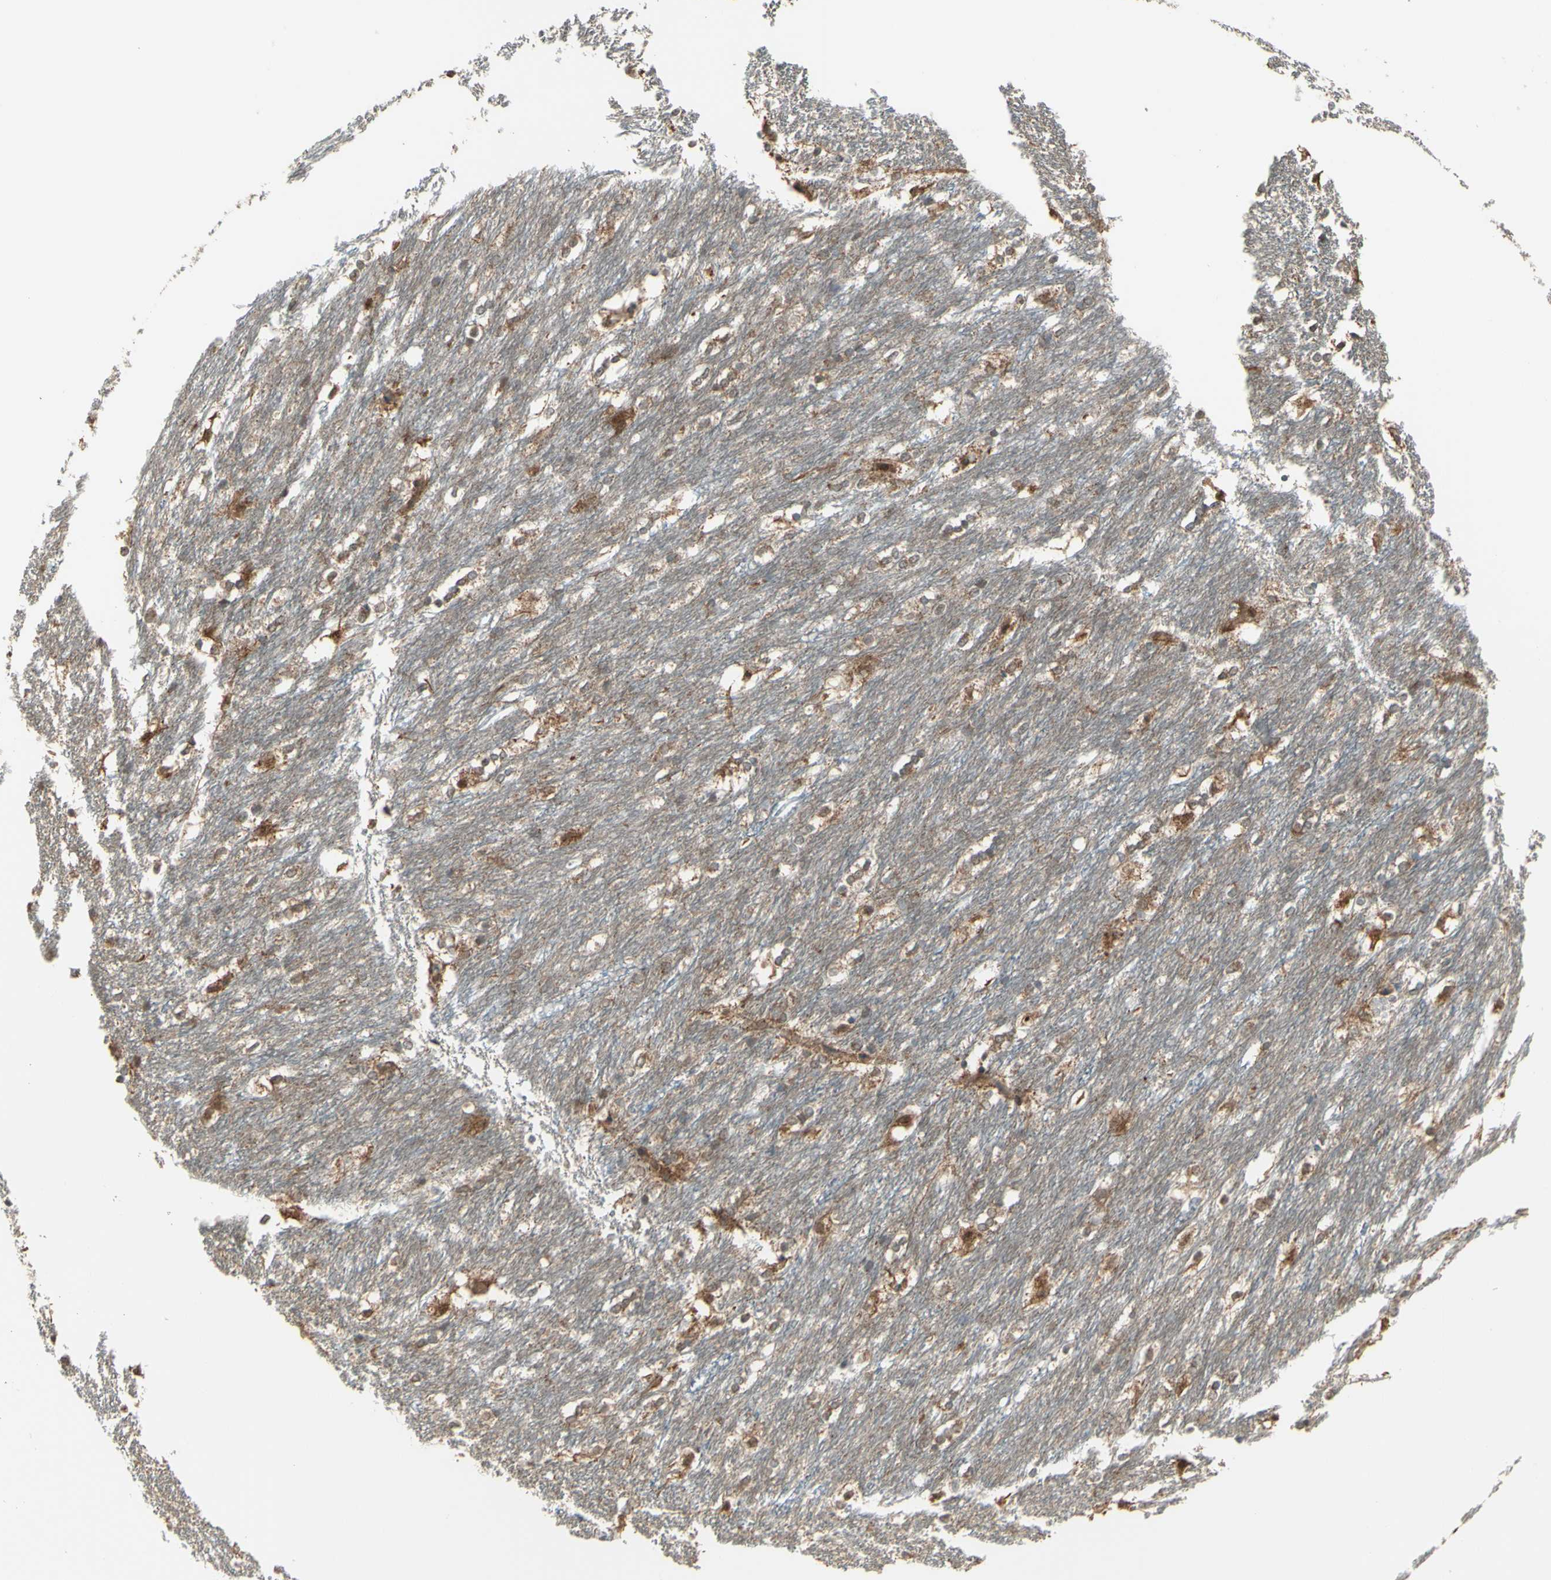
{"staining": {"intensity": "negative", "quantity": "none", "location": "none"}, "tissue": "caudate", "cell_type": "Glial cells", "image_type": "normal", "snomed": [{"axis": "morphology", "description": "Normal tissue, NOS"}, {"axis": "topography", "description": "Lateral ventricle wall"}], "caption": "DAB (3,3'-diaminobenzidine) immunohistochemical staining of normal human caudate reveals no significant positivity in glial cells. The staining was performed using DAB to visualize the protein expression in brown, while the nuclei were stained in blue with hematoxylin (Magnification: 20x).", "gene": "NAXD", "patient": {"sex": "female", "age": 19}}